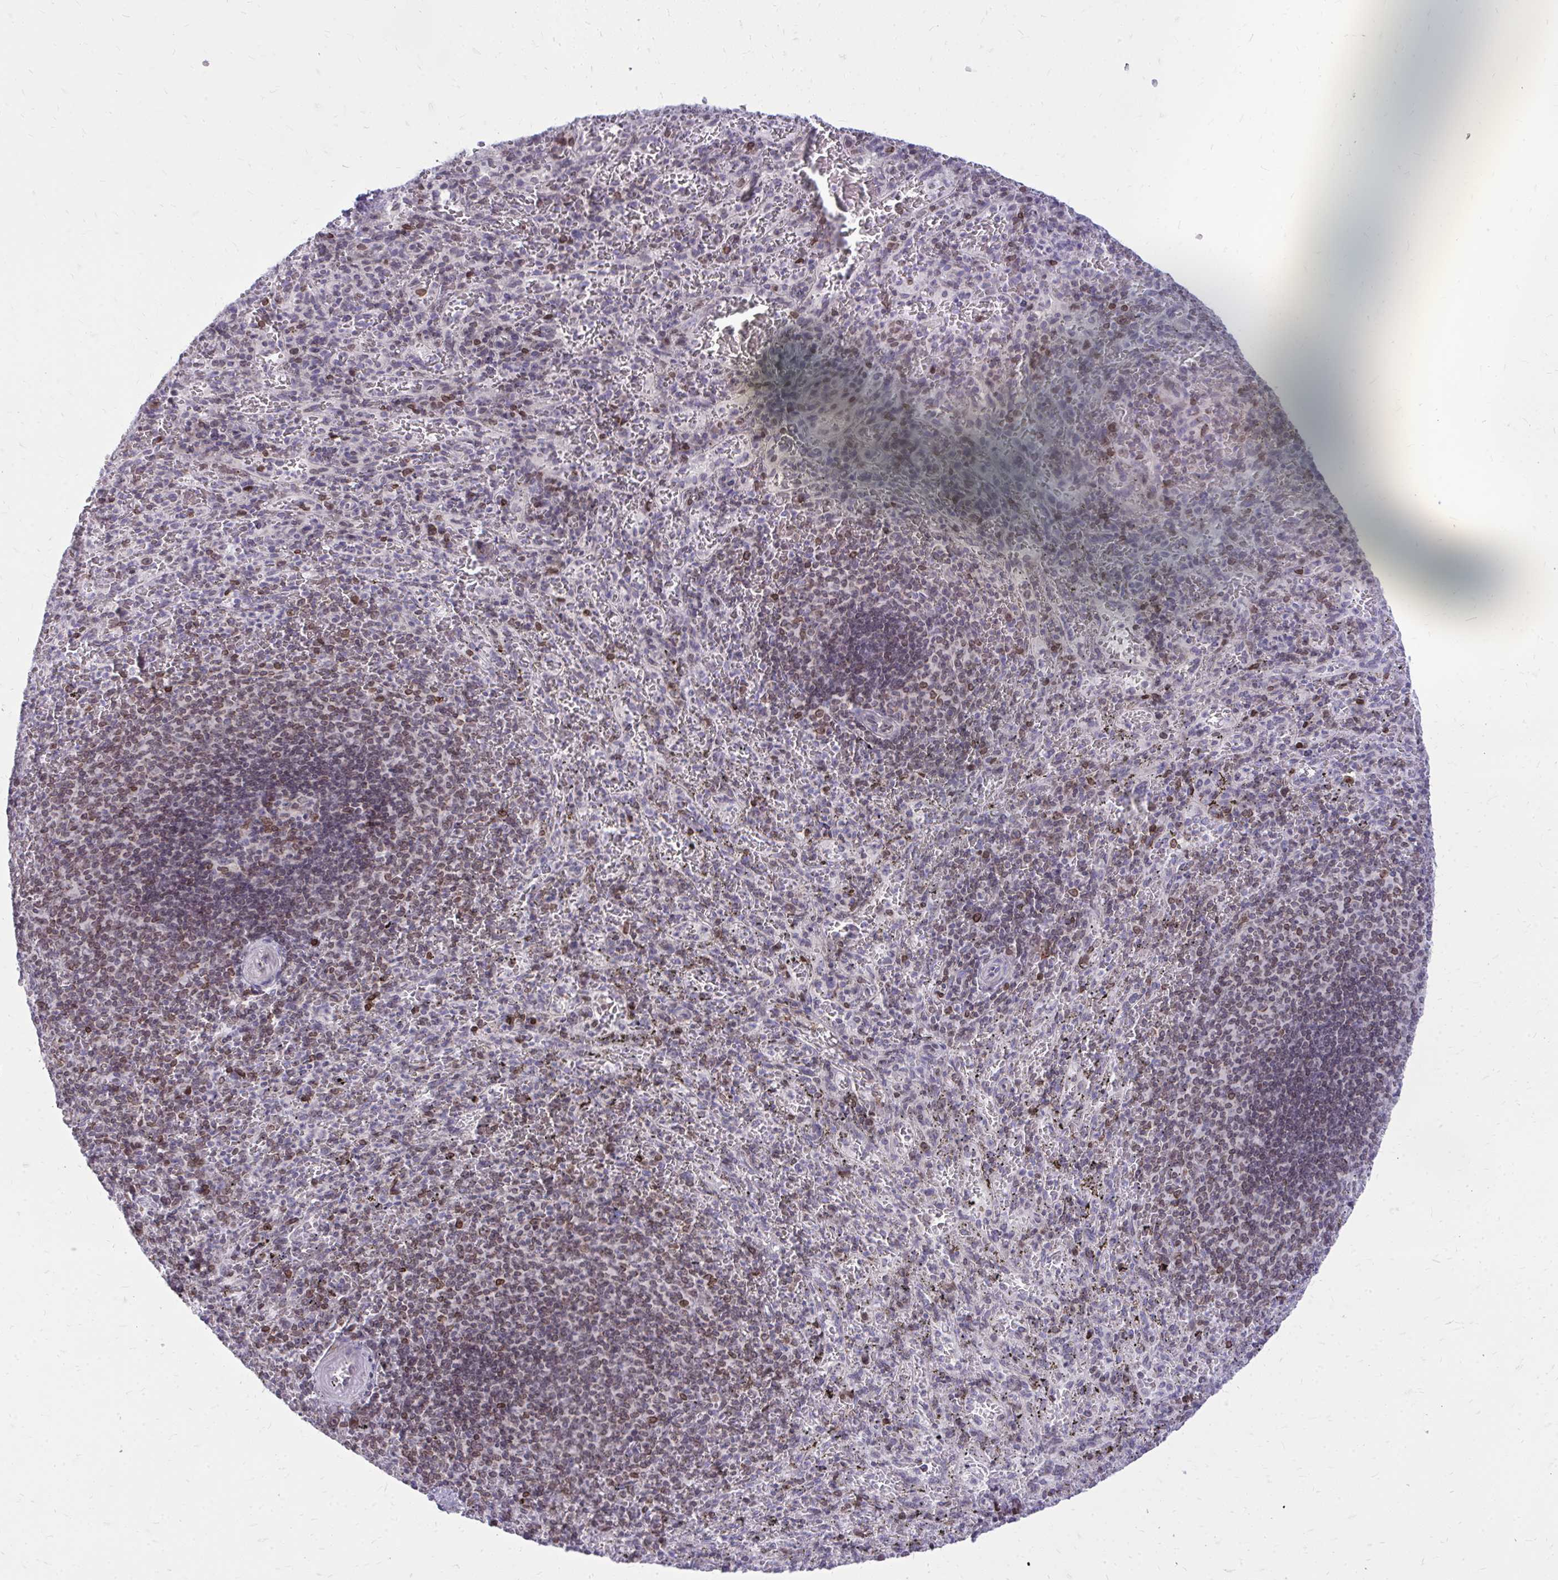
{"staining": {"intensity": "moderate", "quantity": "<25%", "location": "cytoplasmic/membranous,nuclear"}, "tissue": "spleen", "cell_type": "Cells in red pulp", "image_type": "normal", "snomed": [{"axis": "morphology", "description": "Normal tissue, NOS"}, {"axis": "topography", "description": "Spleen"}], "caption": "Approximately <25% of cells in red pulp in benign spleen display moderate cytoplasmic/membranous,nuclear protein staining as visualized by brown immunohistochemical staining.", "gene": "RPS6KA2", "patient": {"sex": "male", "age": 57}}